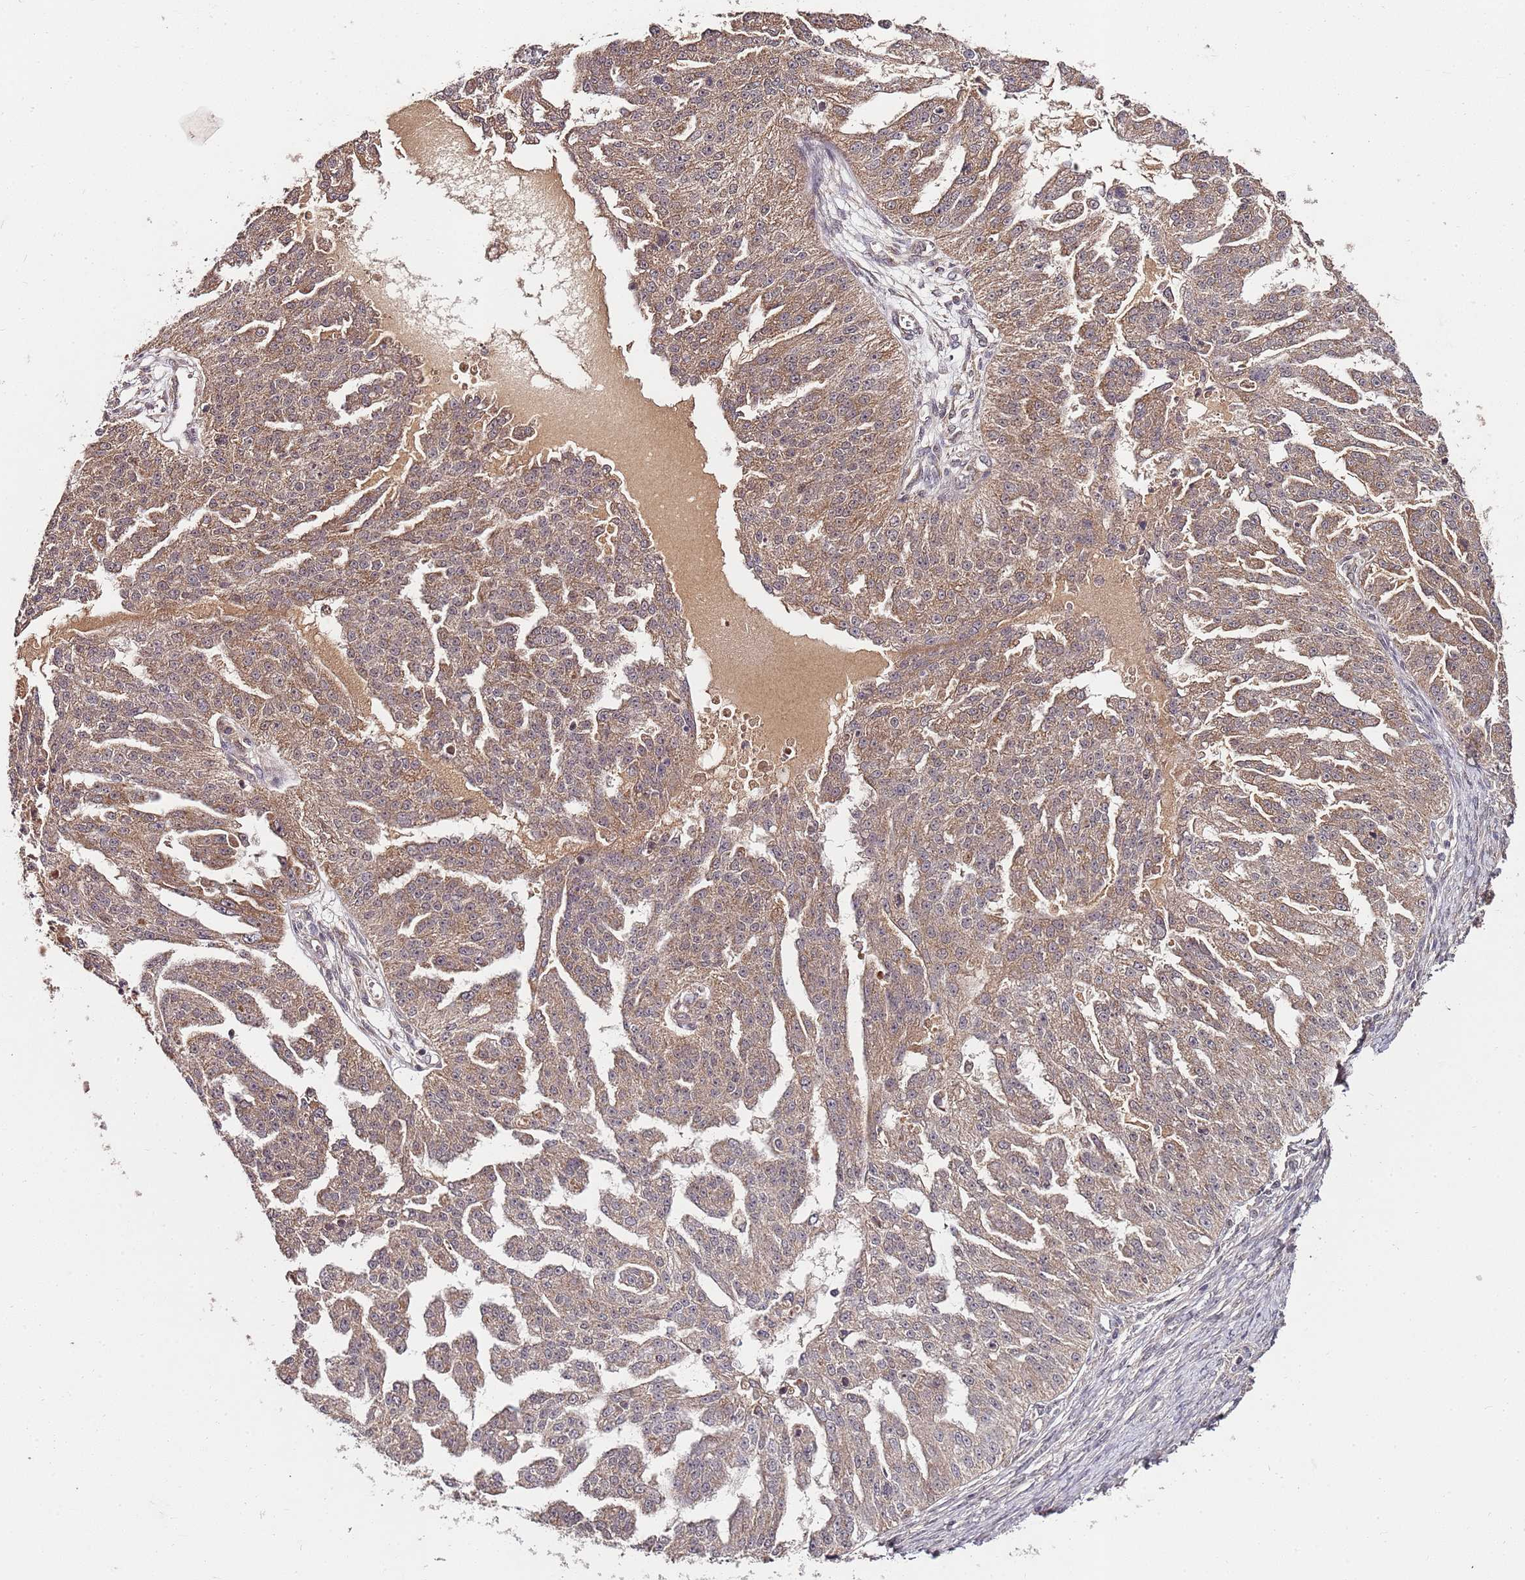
{"staining": {"intensity": "moderate", "quantity": ">75%", "location": "cytoplasmic/membranous"}, "tissue": "ovarian cancer", "cell_type": "Tumor cells", "image_type": "cancer", "snomed": [{"axis": "morphology", "description": "Cystadenocarcinoma, serous, NOS"}, {"axis": "topography", "description": "Ovary"}], "caption": "Protein analysis of ovarian serous cystadenocarcinoma tissue shows moderate cytoplasmic/membranous positivity in approximately >75% of tumor cells. (brown staining indicates protein expression, while blue staining denotes nuclei).", "gene": "LIN37", "patient": {"sex": "female", "age": 58}}